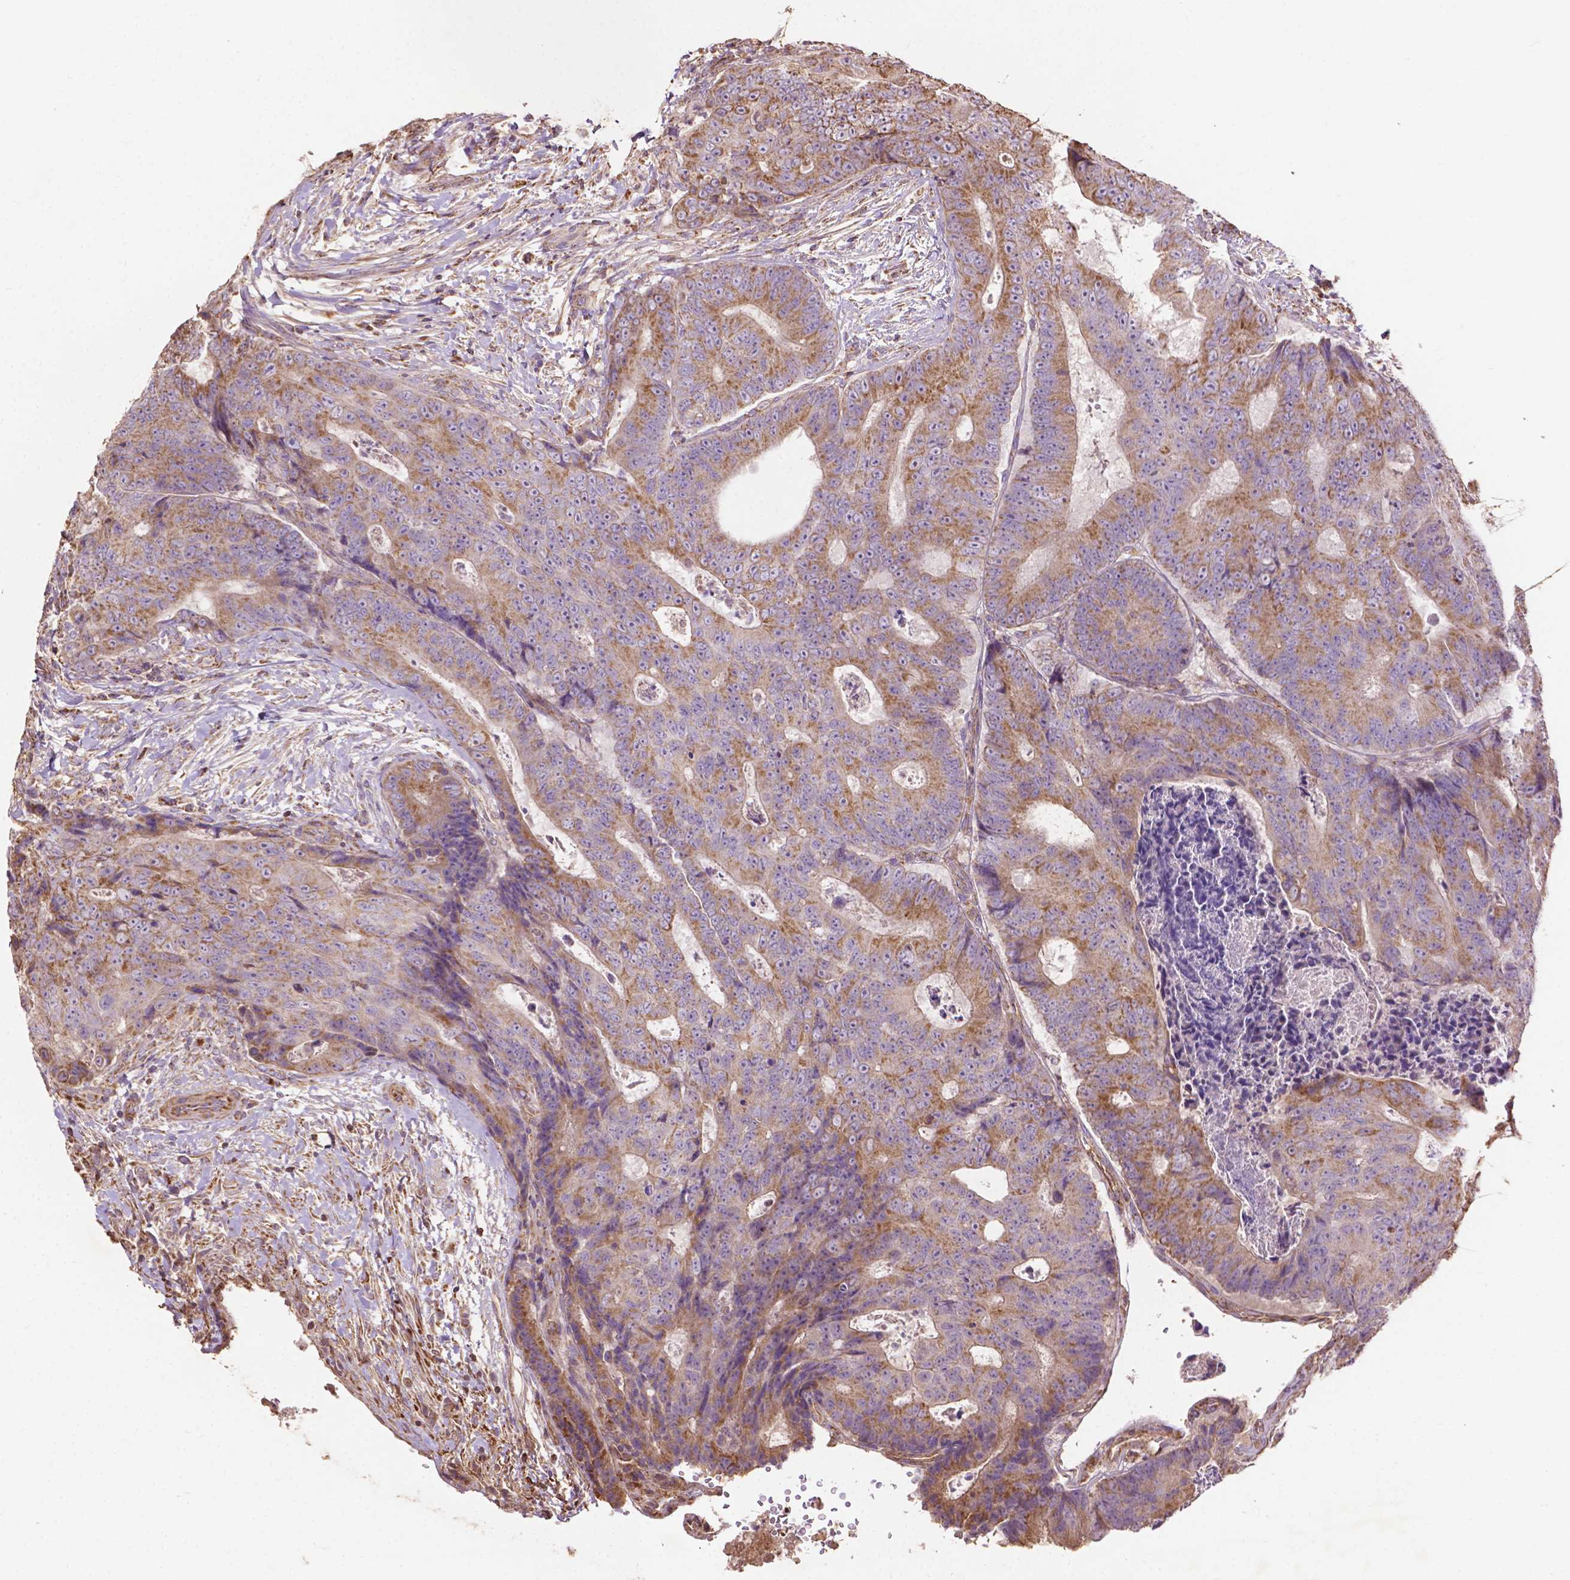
{"staining": {"intensity": "moderate", "quantity": ">75%", "location": "cytoplasmic/membranous"}, "tissue": "colorectal cancer", "cell_type": "Tumor cells", "image_type": "cancer", "snomed": [{"axis": "morphology", "description": "Adenocarcinoma, NOS"}, {"axis": "topography", "description": "Colon"}], "caption": "Human colorectal adenocarcinoma stained with a protein marker displays moderate staining in tumor cells.", "gene": "LRR1", "patient": {"sex": "female", "age": 48}}